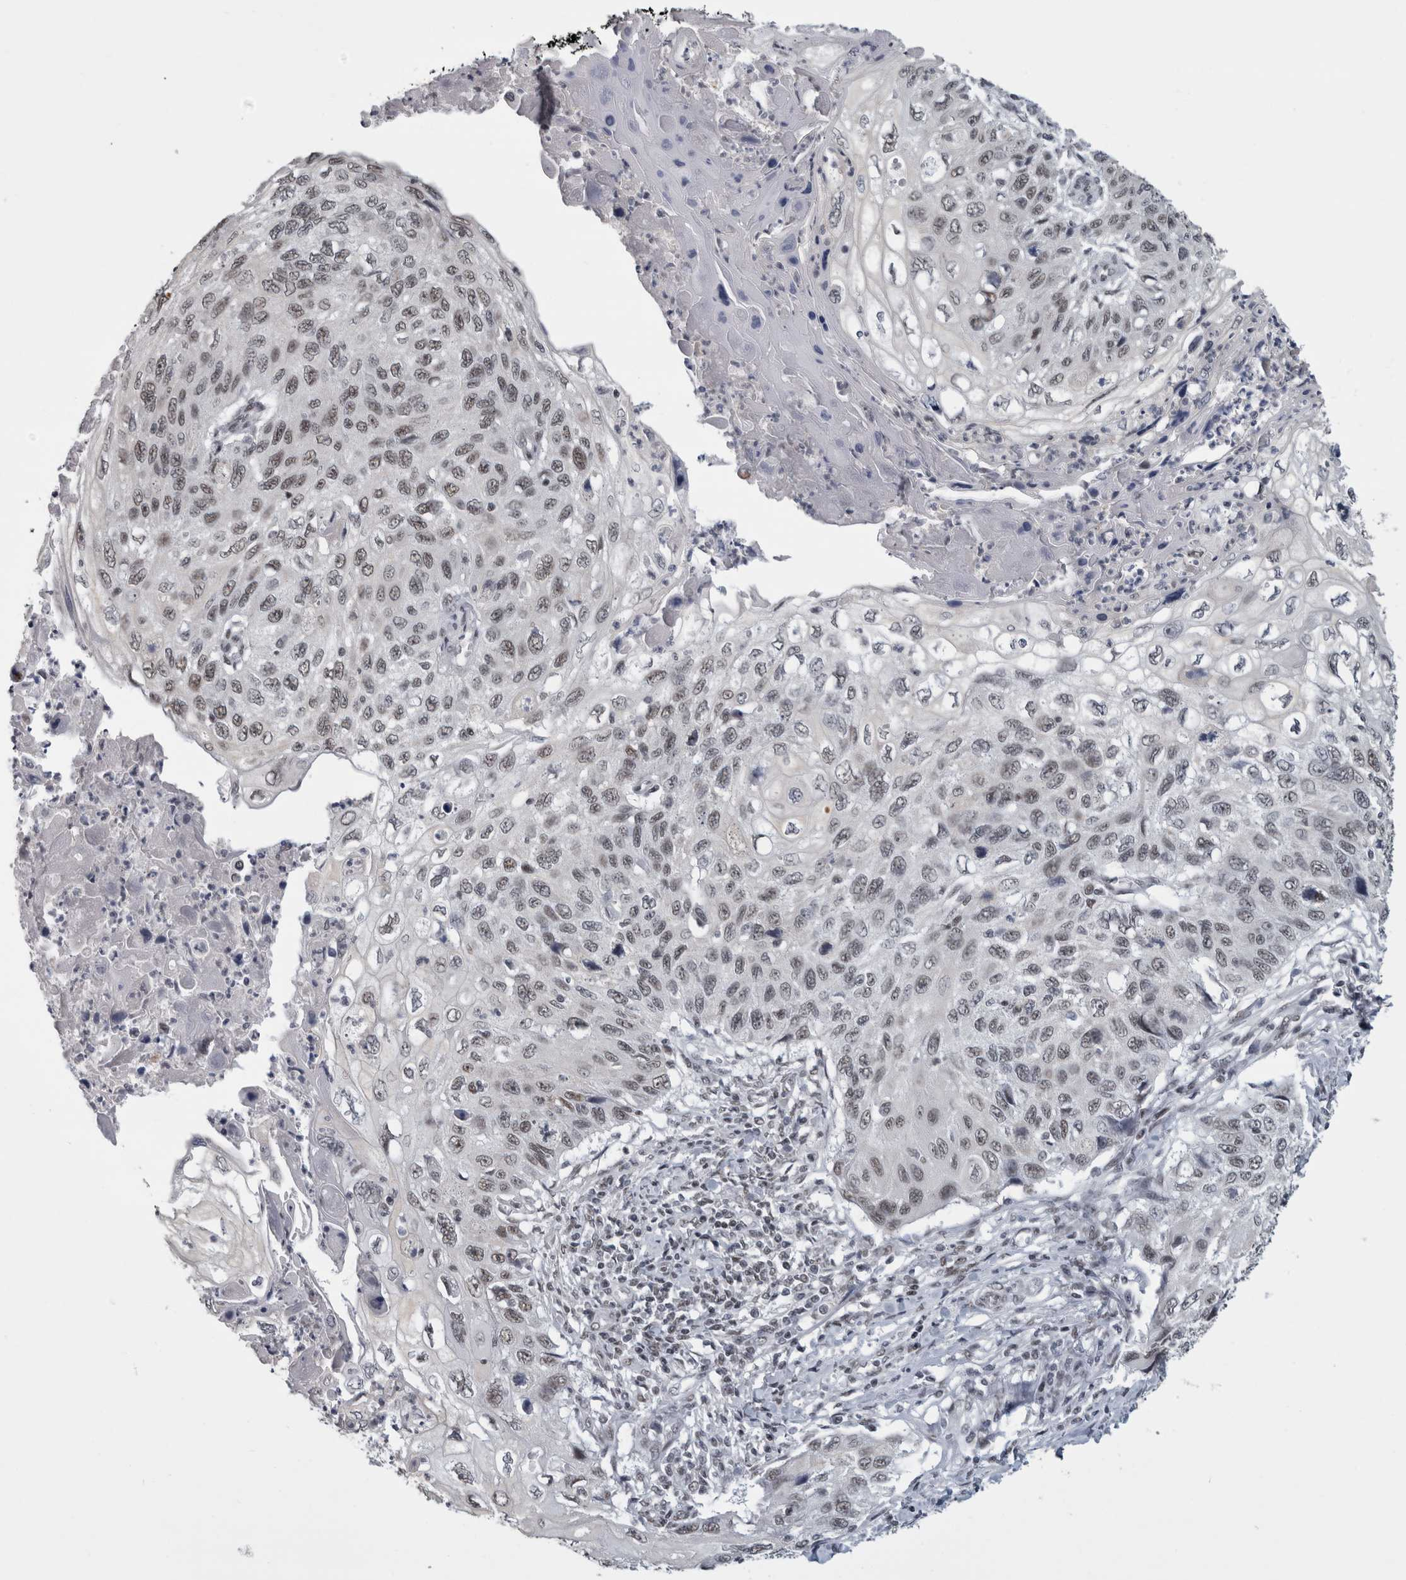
{"staining": {"intensity": "weak", "quantity": "25%-75%", "location": "nuclear"}, "tissue": "cervical cancer", "cell_type": "Tumor cells", "image_type": "cancer", "snomed": [{"axis": "morphology", "description": "Squamous cell carcinoma, NOS"}, {"axis": "topography", "description": "Cervix"}], "caption": "IHC of cervical cancer shows low levels of weak nuclear expression in approximately 25%-75% of tumor cells.", "gene": "ARID4B", "patient": {"sex": "female", "age": 70}}